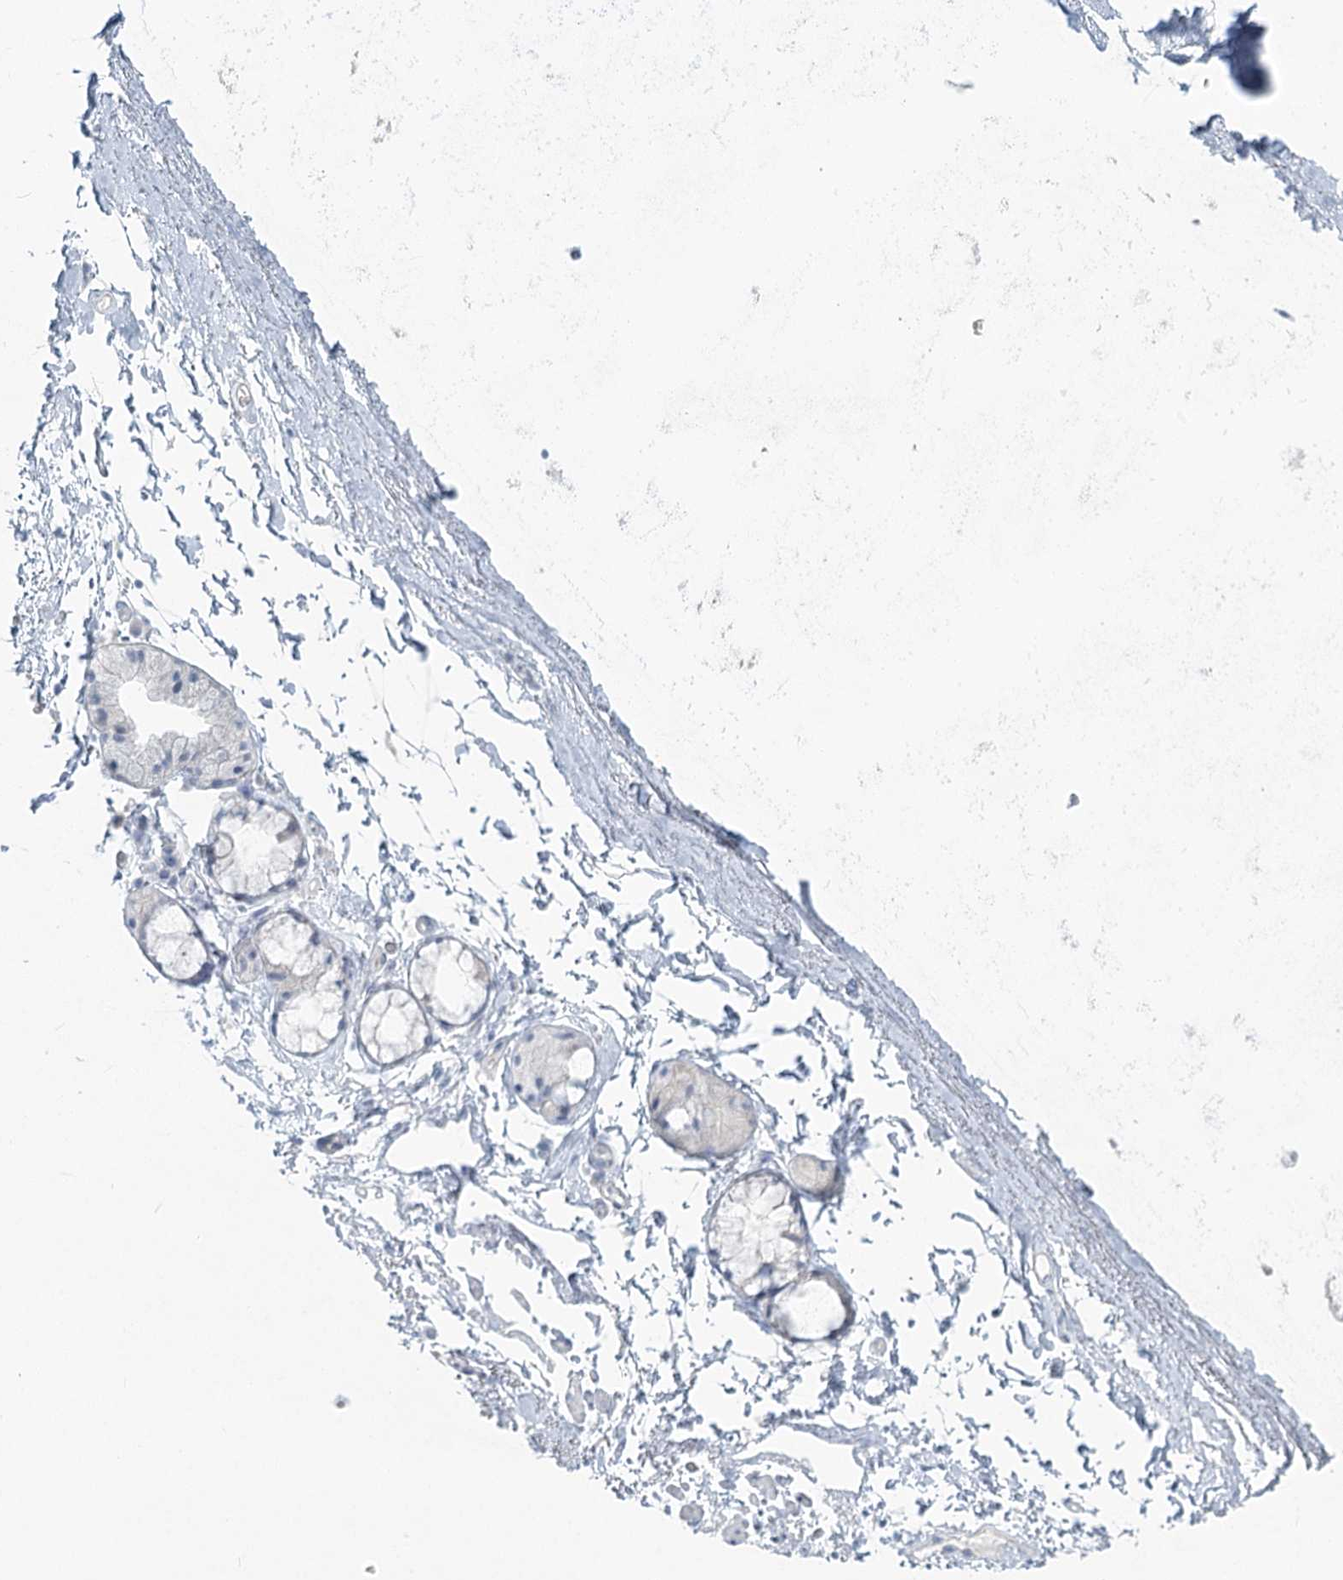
{"staining": {"intensity": "negative", "quantity": "none", "location": "none"}, "tissue": "adipose tissue", "cell_type": "Adipocytes", "image_type": "normal", "snomed": [{"axis": "morphology", "description": "Normal tissue, NOS"}, {"axis": "topography", "description": "Cartilage tissue"}, {"axis": "topography", "description": "Bronchus"}], "caption": "This micrograph is of normal adipose tissue stained with IHC to label a protein in brown with the nuclei are counter-stained blue. There is no staining in adipocytes.", "gene": "LRP2BP", "patient": {"sex": "female", "age": 73}}